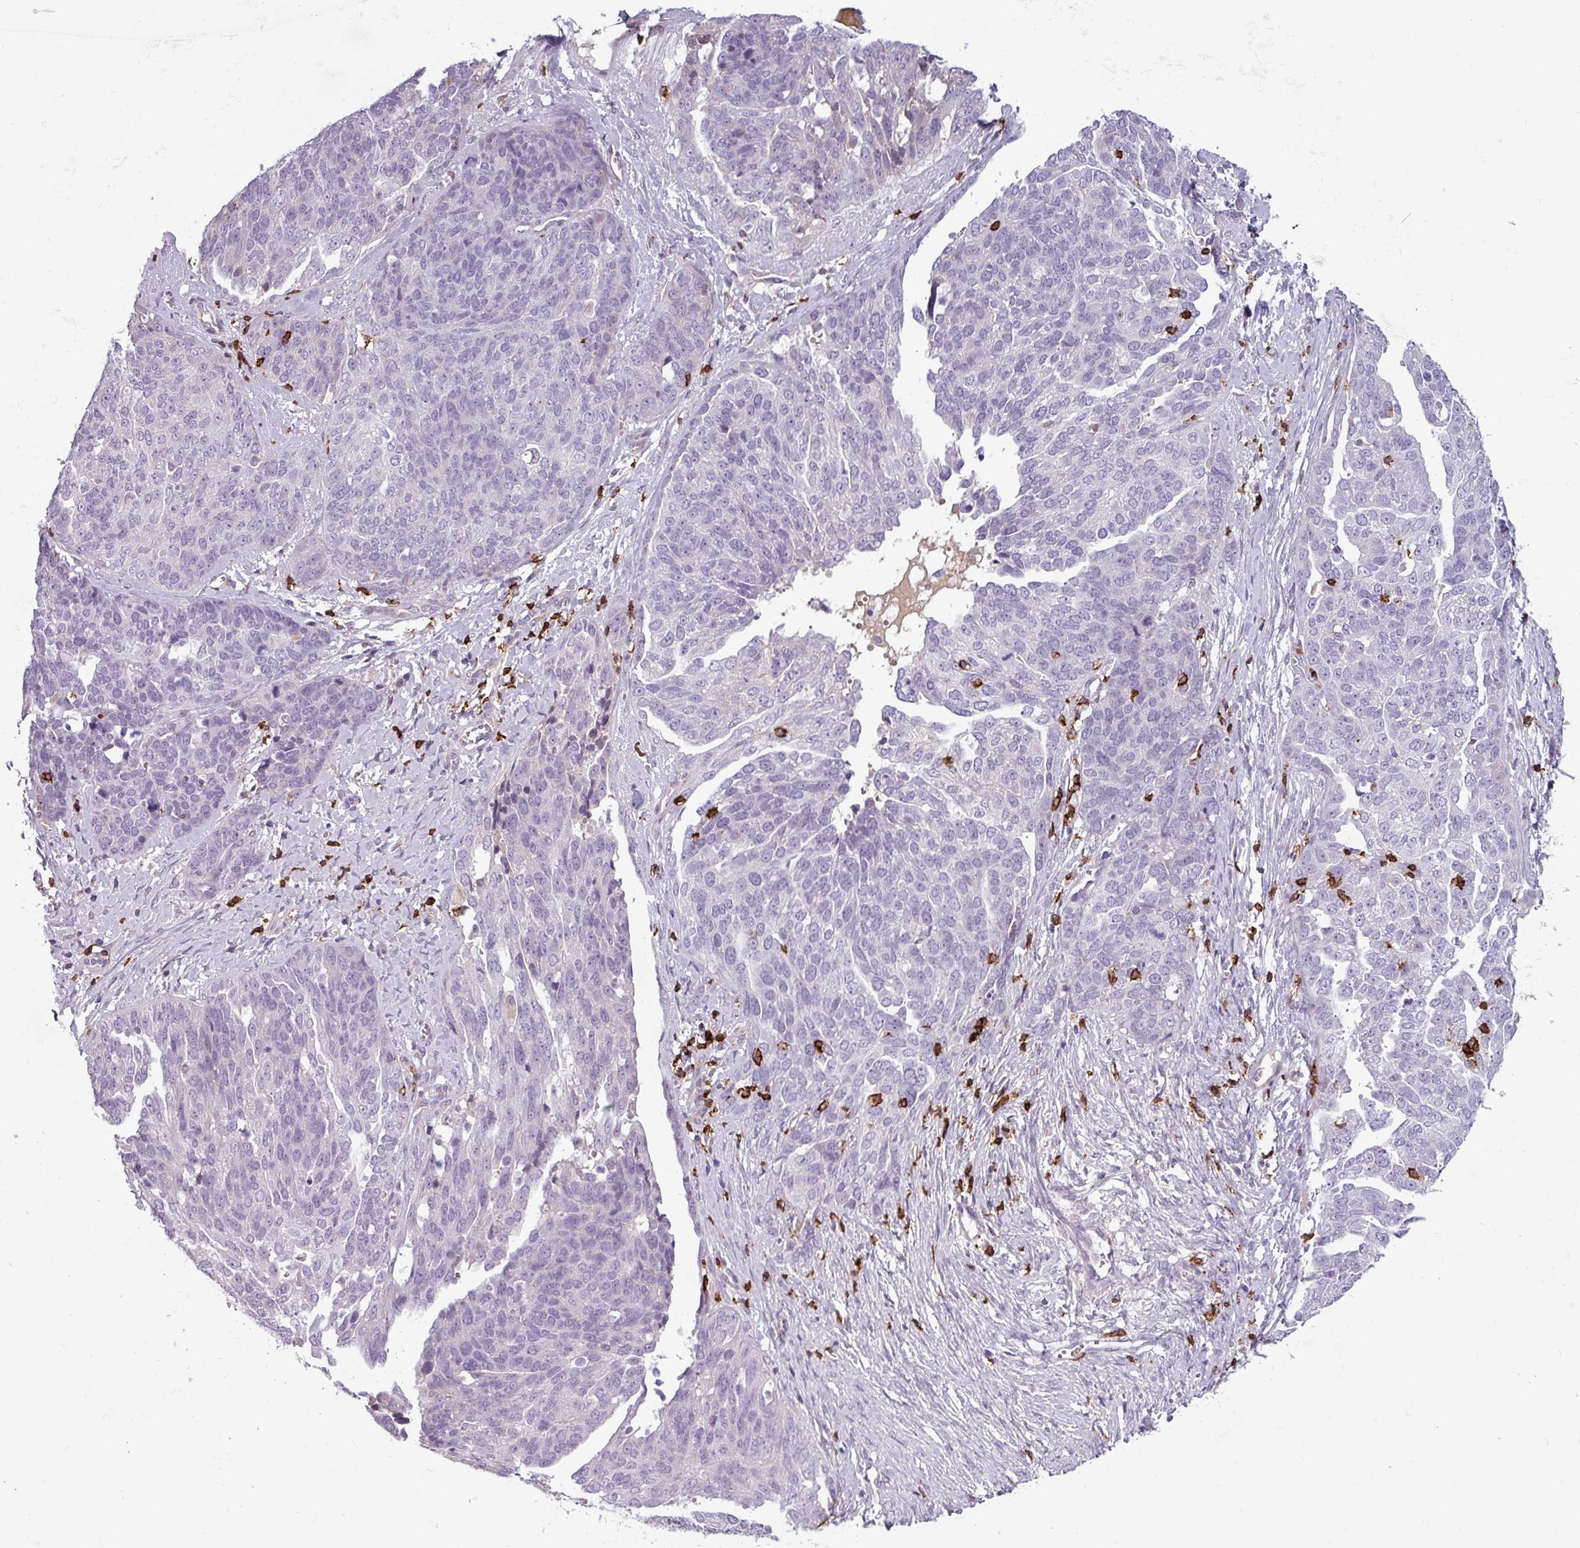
{"staining": {"intensity": "negative", "quantity": "none", "location": "none"}, "tissue": "ovarian cancer", "cell_type": "Tumor cells", "image_type": "cancer", "snomed": [{"axis": "morphology", "description": "Cystadenocarcinoma, serous, NOS"}, {"axis": "topography", "description": "Ovary"}], "caption": "IHC of human ovarian serous cystadenocarcinoma demonstrates no staining in tumor cells.", "gene": "CD8A", "patient": {"sex": "female", "age": 44}}